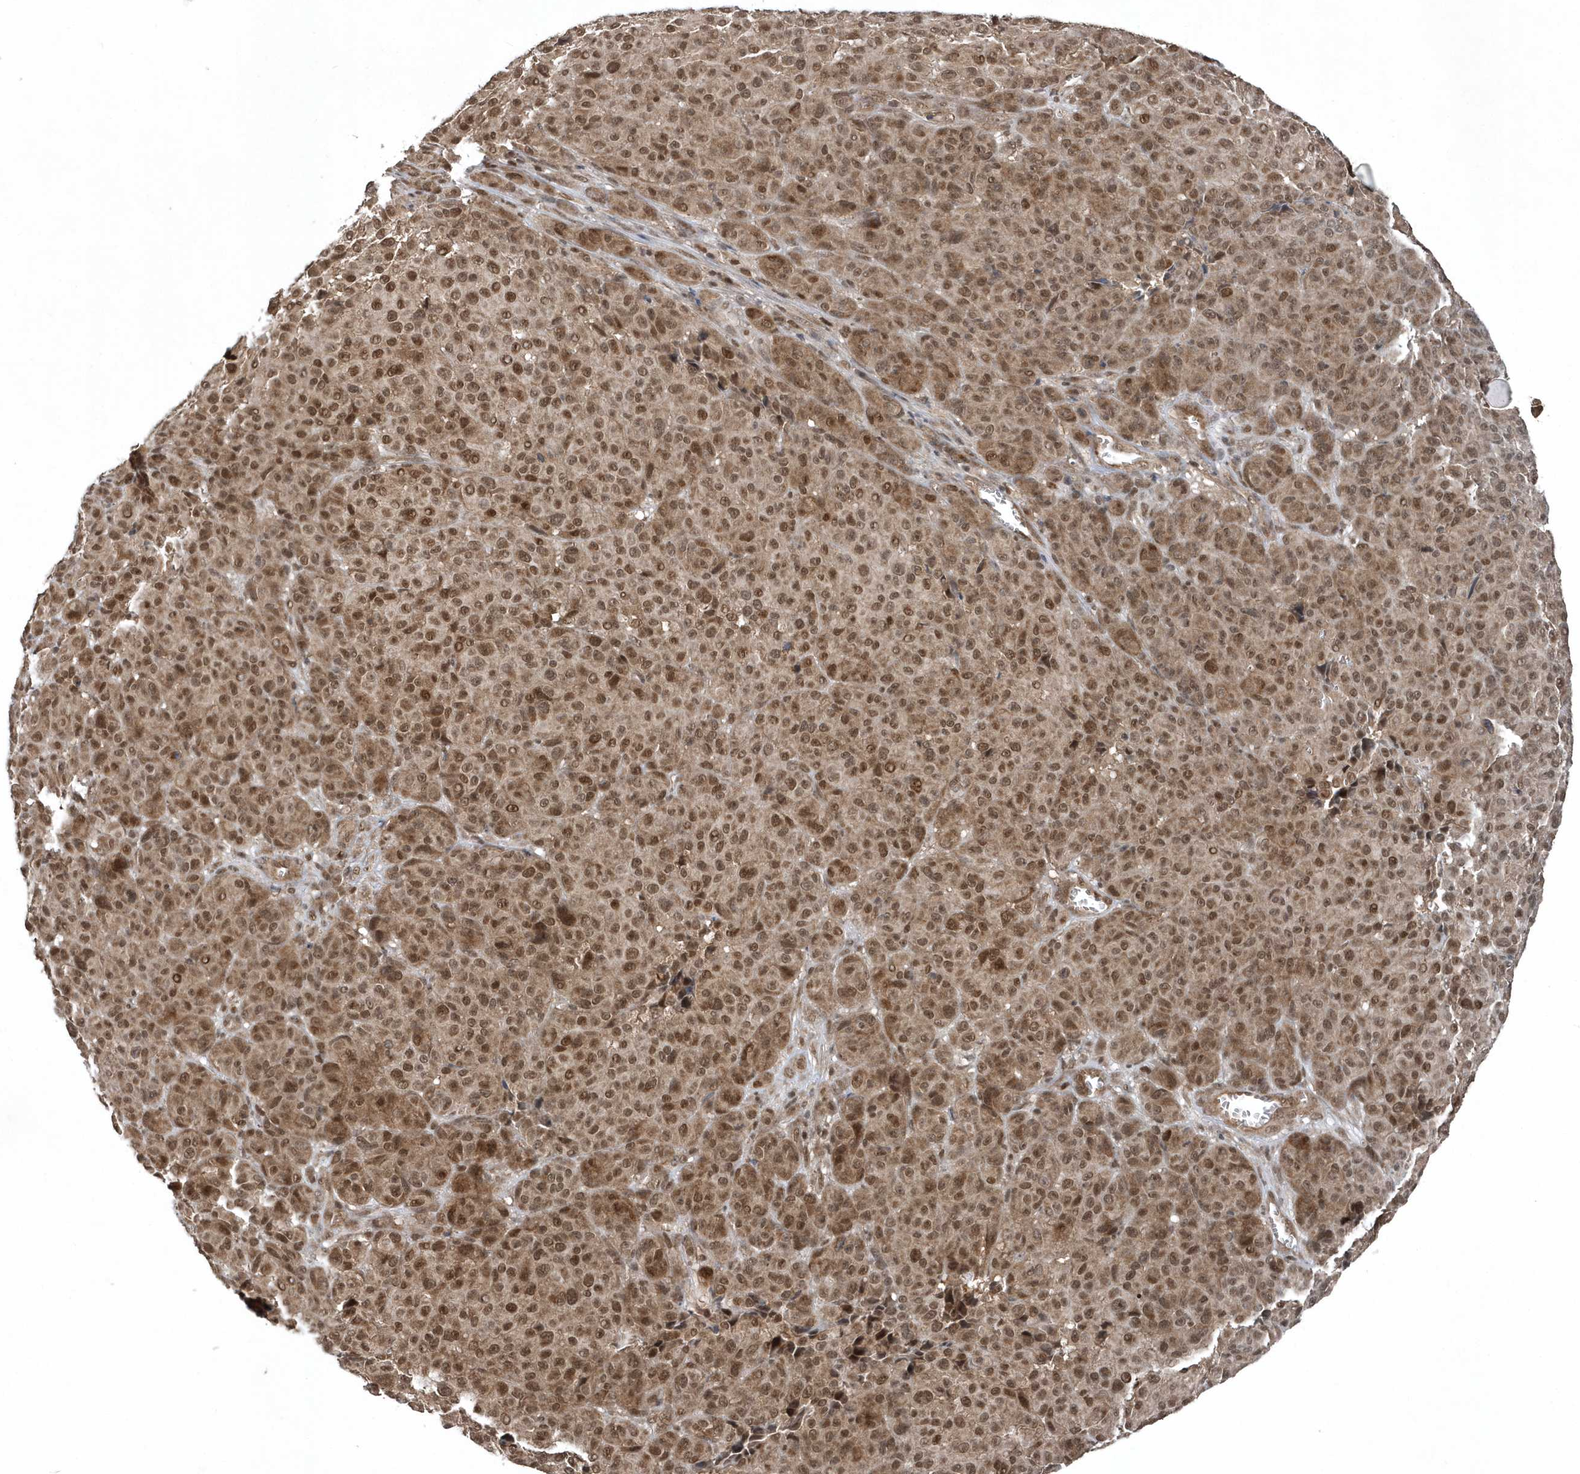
{"staining": {"intensity": "strong", "quantity": ">75%", "location": "nuclear"}, "tissue": "melanoma", "cell_type": "Tumor cells", "image_type": "cancer", "snomed": [{"axis": "morphology", "description": "Malignant melanoma, NOS"}, {"axis": "topography", "description": "Skin"}], "caption": "Malignant melanoma was stained to show a protein in brown. There is high levels of strong nuclear staining in approximately >75% of tumor cells.", "gene": "QTRT2", "patient": {"sex": "male", "age": 73}}